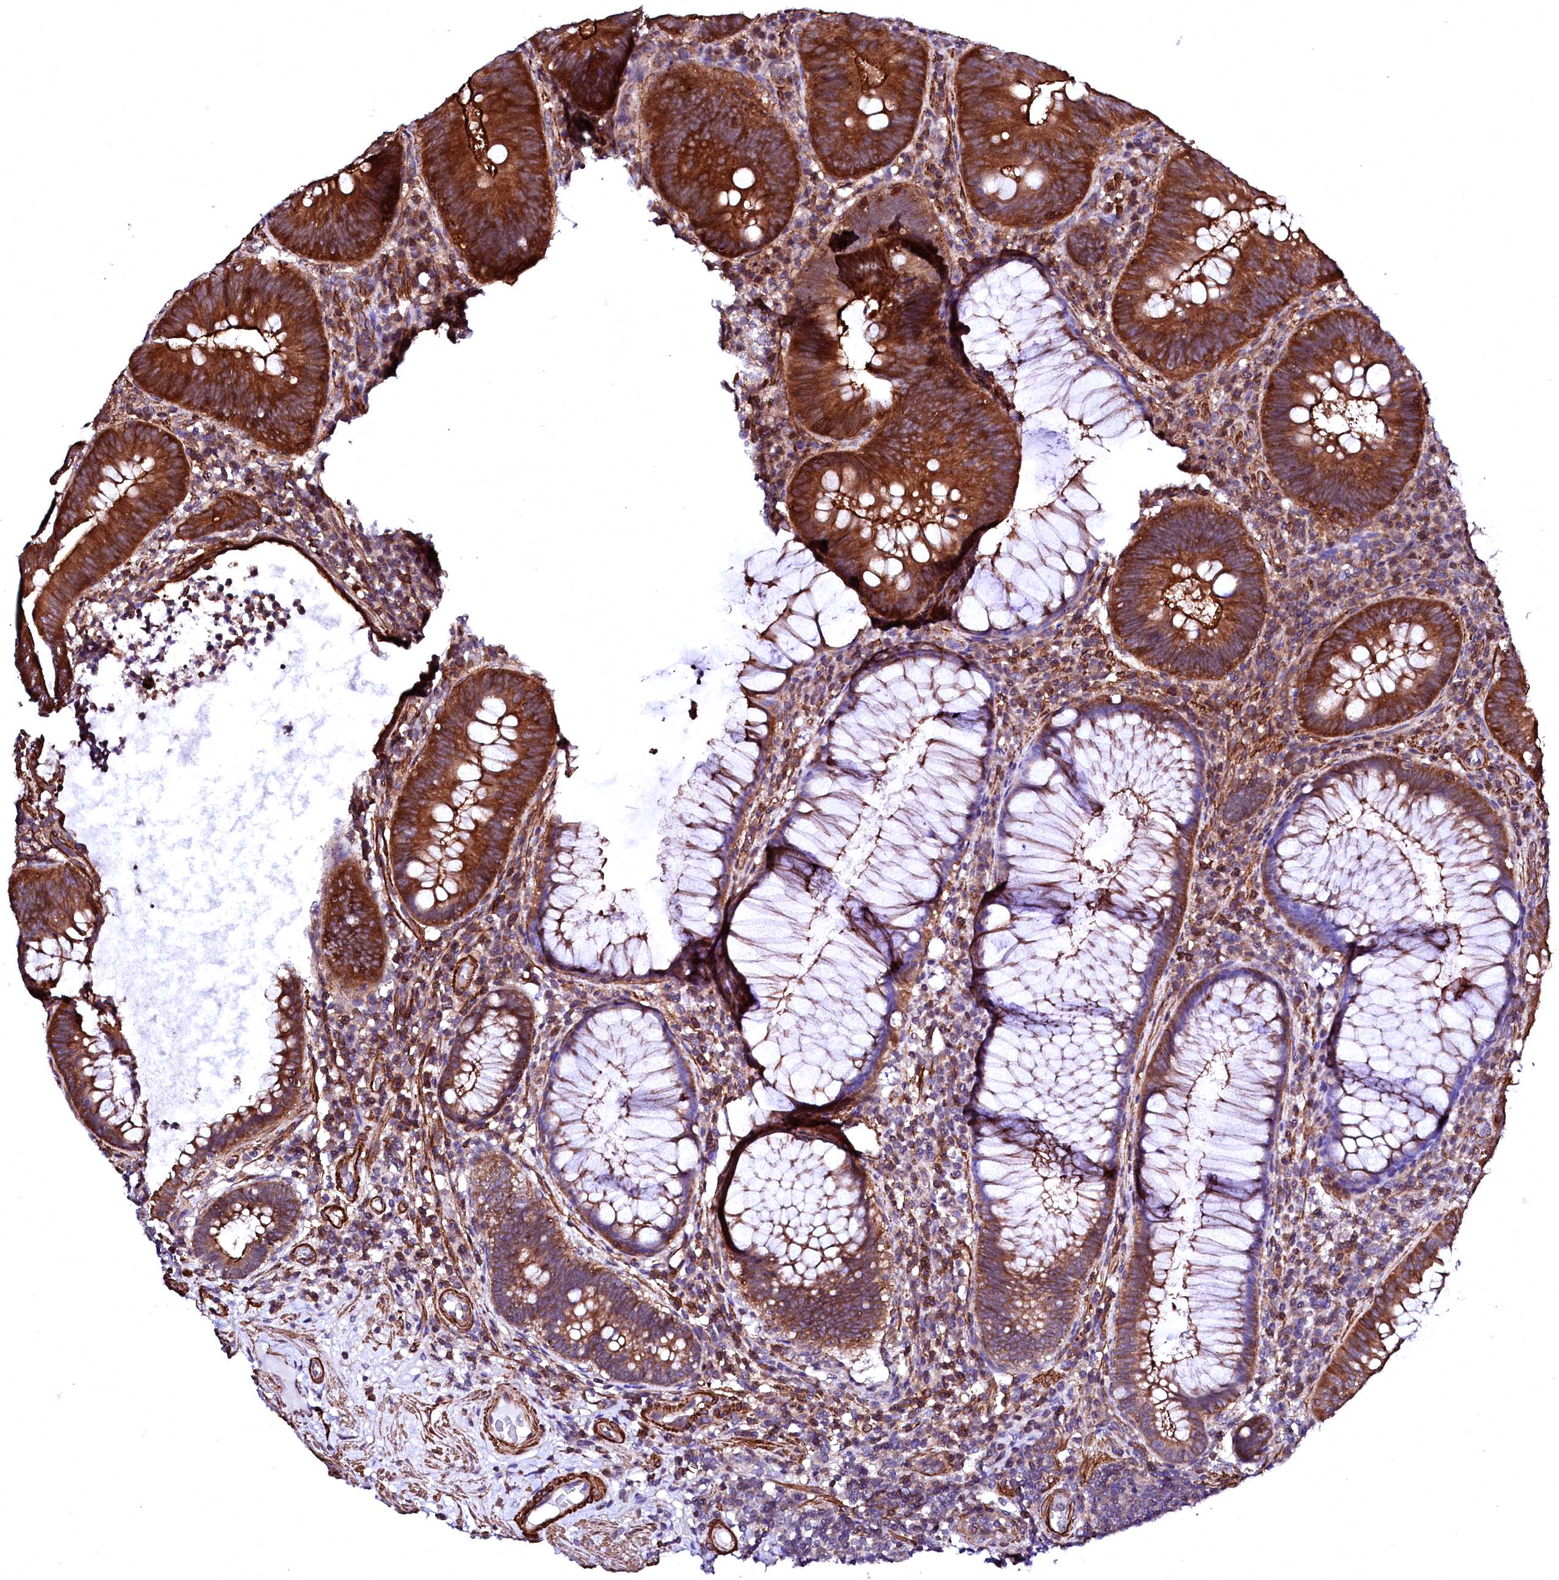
{"staining": {"intensity": "strong", "quantity": ">75%", "location": "cytoplasmic/membranous"}, "tissue": "colorectal cancer", "cell_type": "Tumor cells", "image_type": "cancer", "snomed": [{"axis": "morphology", "description": "Adenocarcinoma, NOS"}, {"axis": "topography", "description": "Rectum"}], "caption": "Protein expression by immunohistochemistry (IHC) displays strong cytoplasmic/membranous expression in approximately >75% of tumor cells in adenocarcinoma (colorectal).", "gene": "GPR176", "patient": {"sex": "female", "age": 75}}